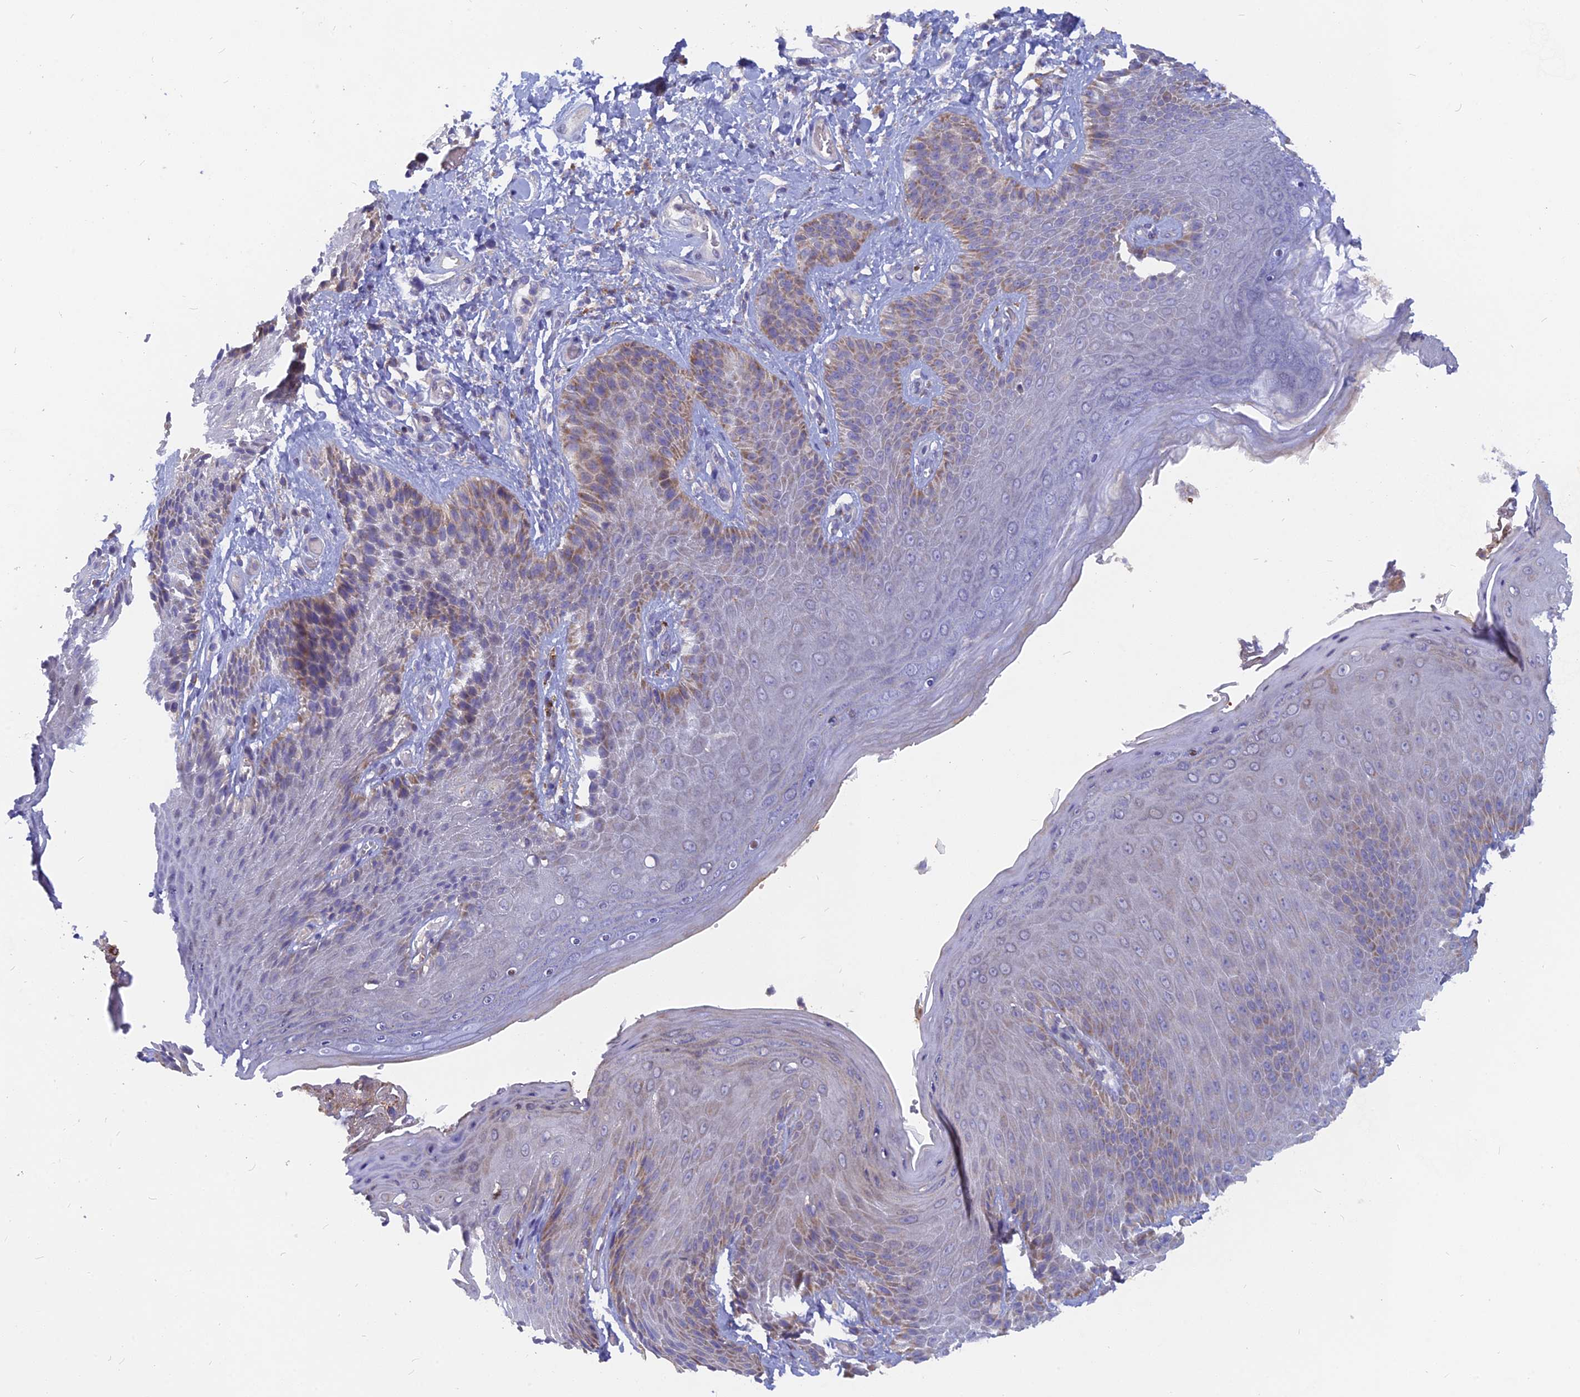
{"staining": {"intensity": "moderate", "quantity": "<25%", "location": "cytoplasmic/membranous"}, "tissue": "skin", "cell_type": "Epidermal cells", "image_type": "normal", "snomed": [{"axis": "morphology", "description": "Normal tissue, NOS"}, {"axis": "topography", "description": "Anal"}], "caption": "Protein analysis of normal skin displays moderate cytoplasmic/membranous staining in about <25% of epidermal cells.", "gene": "CACNA1B", "patient": {"sex": "female", "age": 89}}